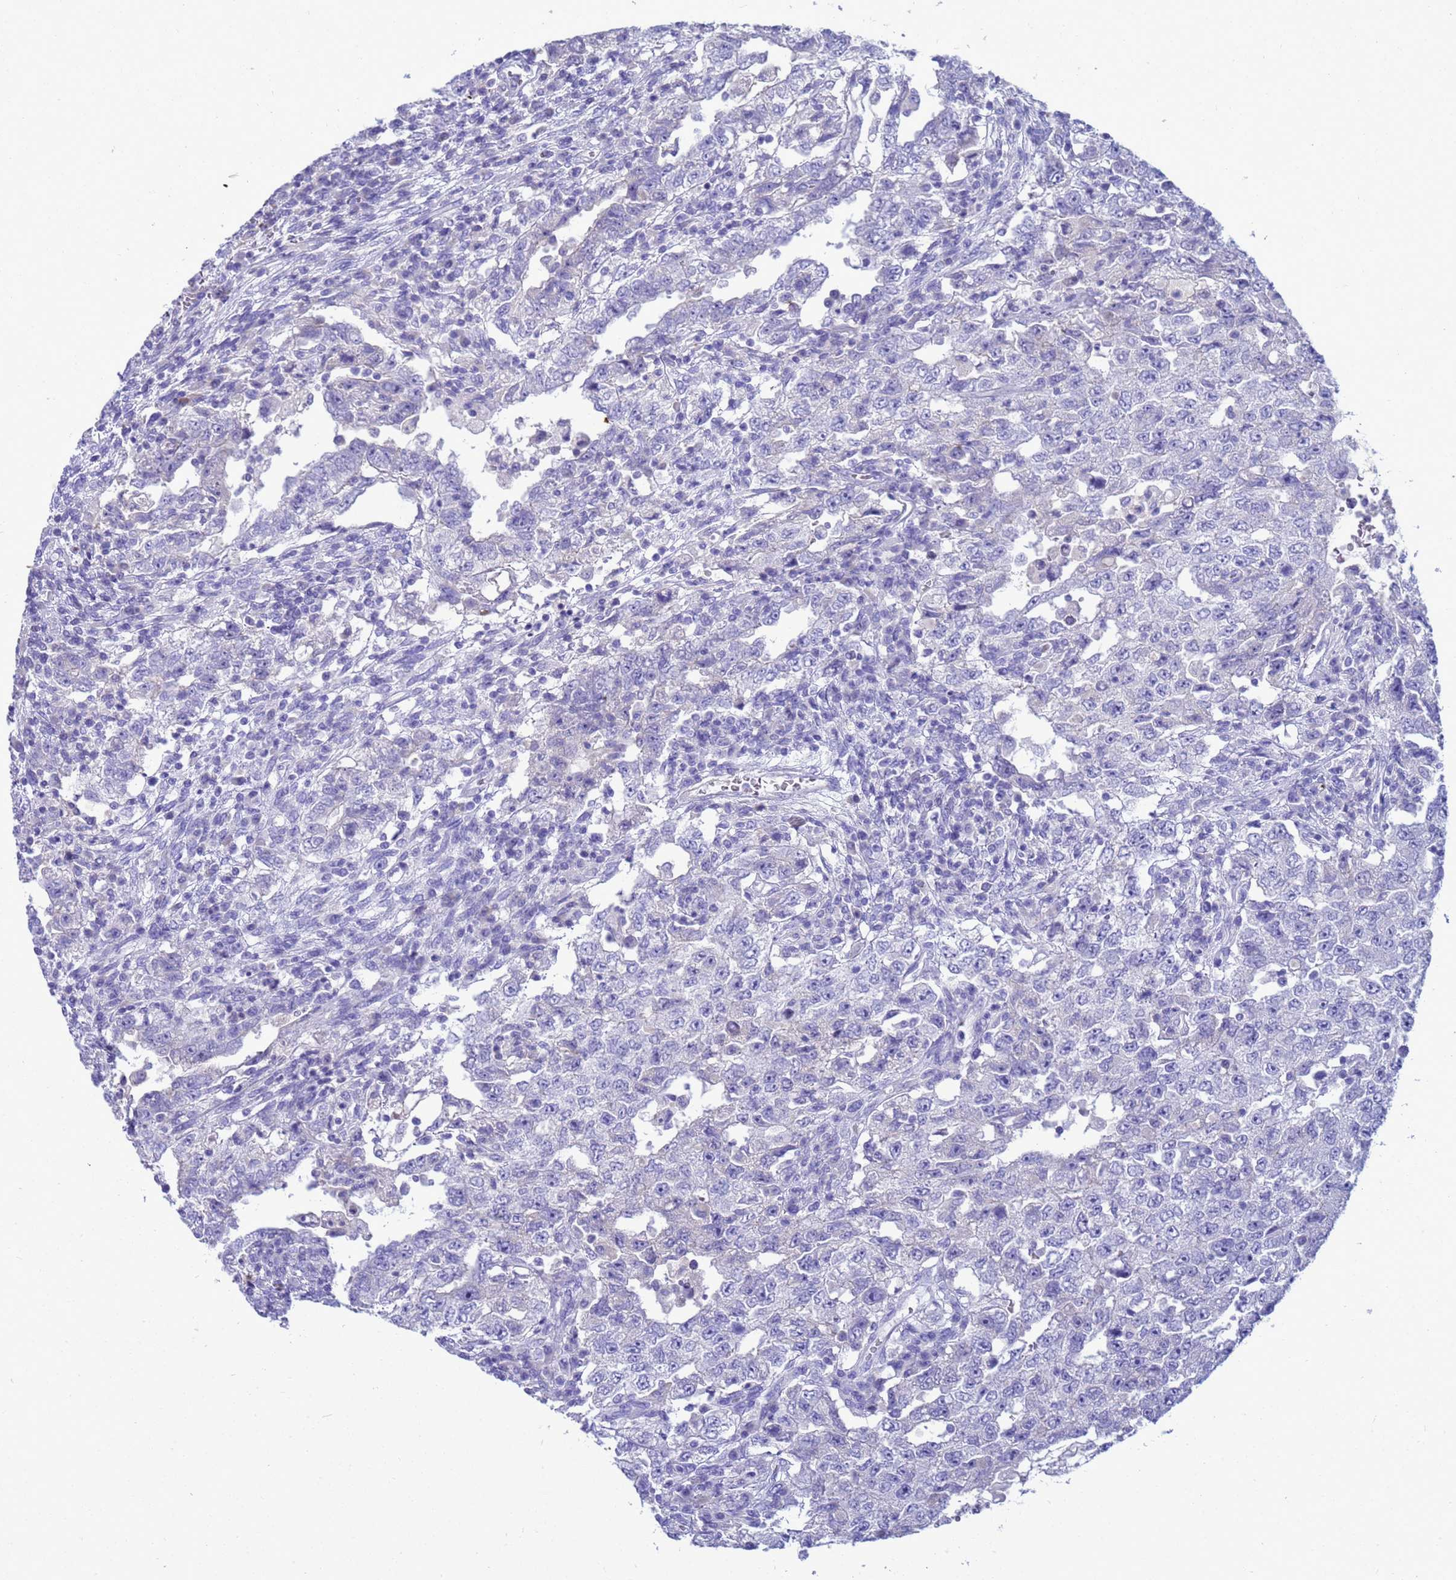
{"staining": {"intensity": "negative", "quantity": "none", "location": "none"}, "tissue": "testis cancer", "cell_type": "Tumor cells", "image_type": "cancer", "snomed": [{"axis": "morphology", "description": "Carcinoma, Embryonal, NOS"}, {"axis": "topography", "description": "Testis"}], "caption": "An IHC histopathology image of embryonal carcinoma (testis) is shown. There is no staining in tumor cells of embryonal carcinoma (testis).", "gene": "SYCN", "patient": {"sex": "male", "age": 26}}